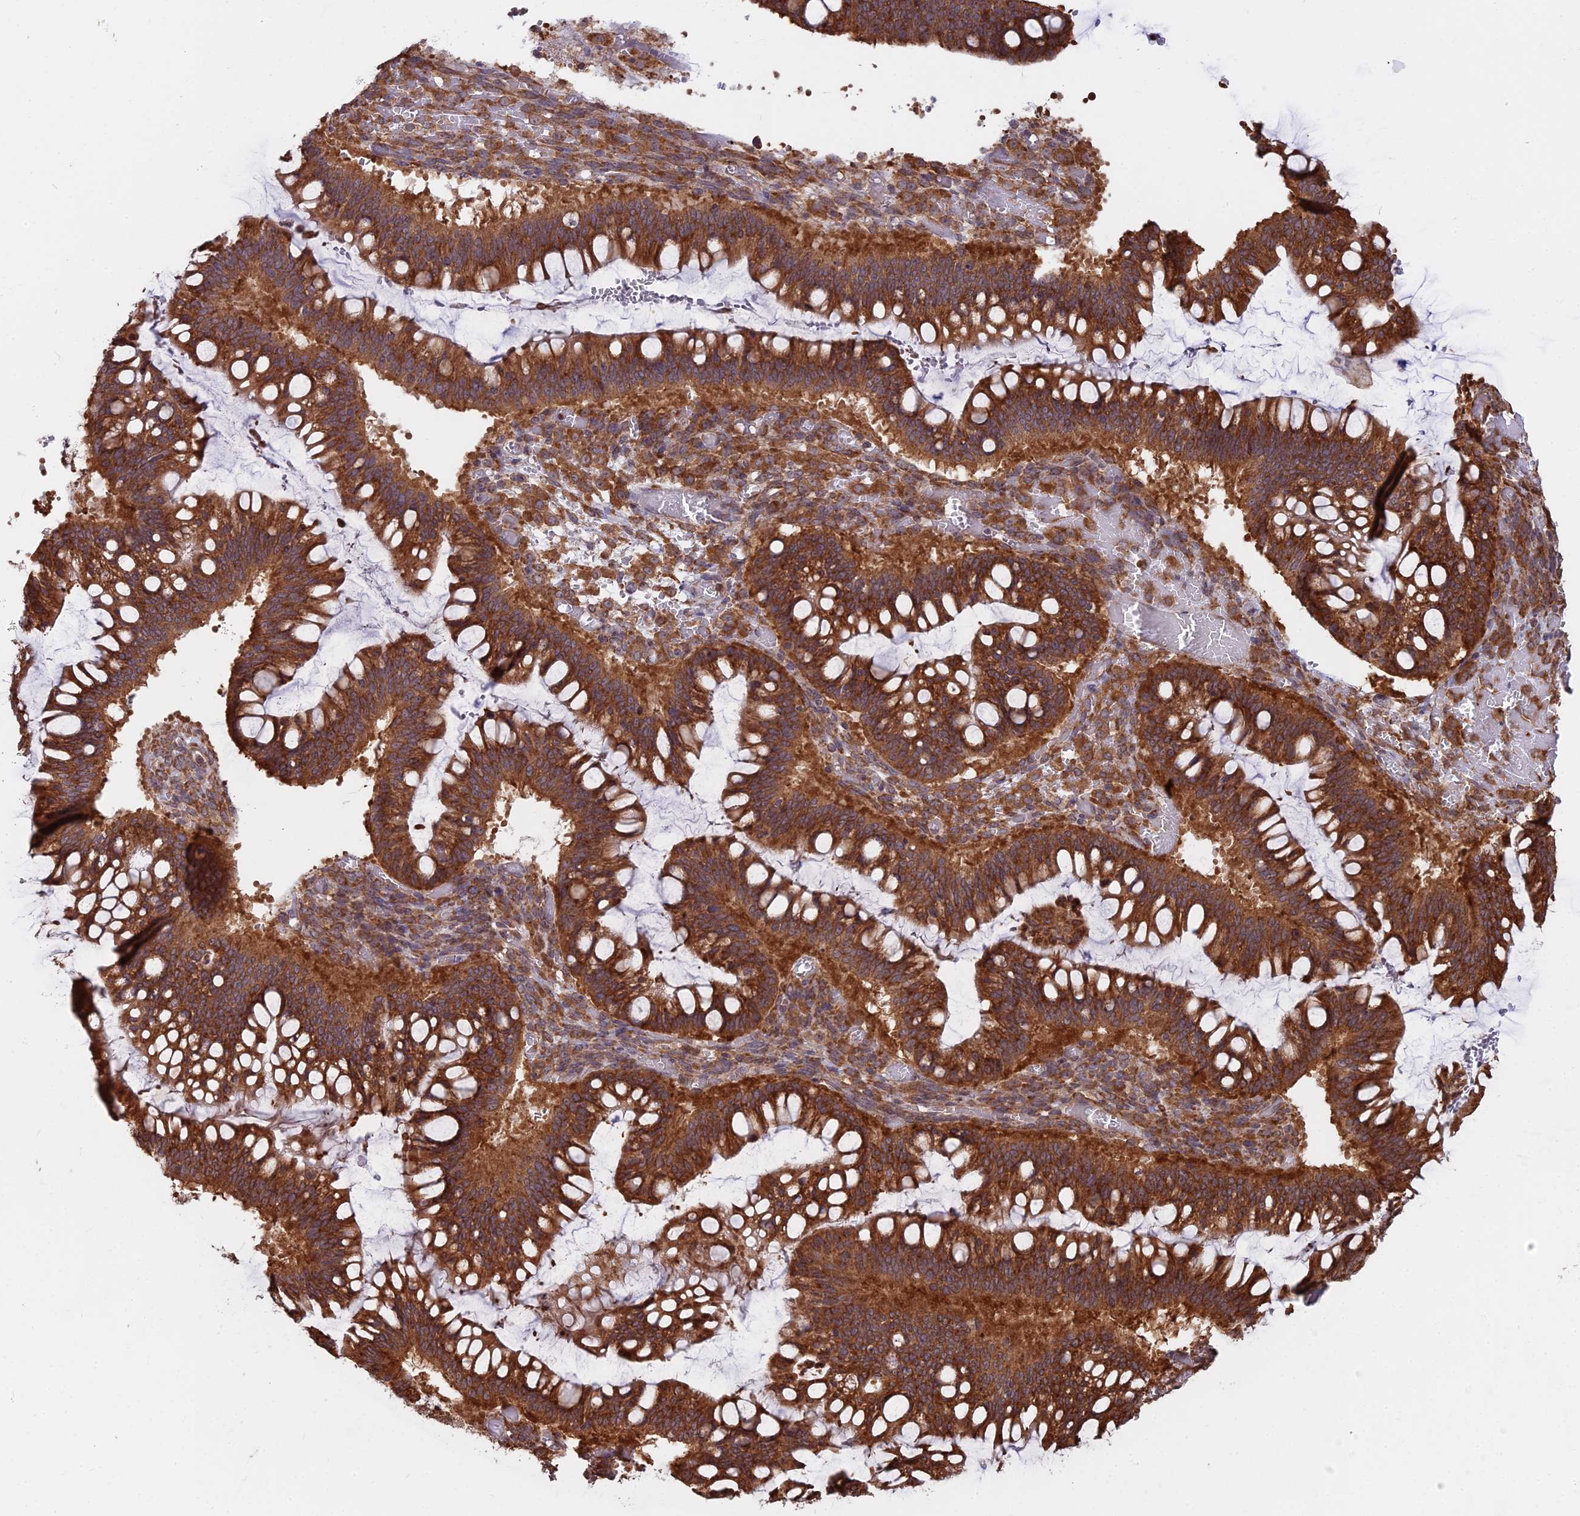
{"staining": {"intensity": "strong", "quantity": ">75%", "location": "cytoplasmic/membranous"}, "tissue": "ovarian cancer", "cell_type": "Tumor cells", "image_type": "cancer", "snomed": [{"axis": "morphology", "description": "Cystadenocarcinoma, mucinous, NOS"}, {"axis": "topography", "description": "Ovary"}], "caption": "Protein analysis of ovarian mucinous cystadenocarcinoma tissue reveals strong cytoplasmic/membranous expression in about >75% of tumor cells.", "gene": "RPL26", "patient": {"sex": "female", "age": 73}}